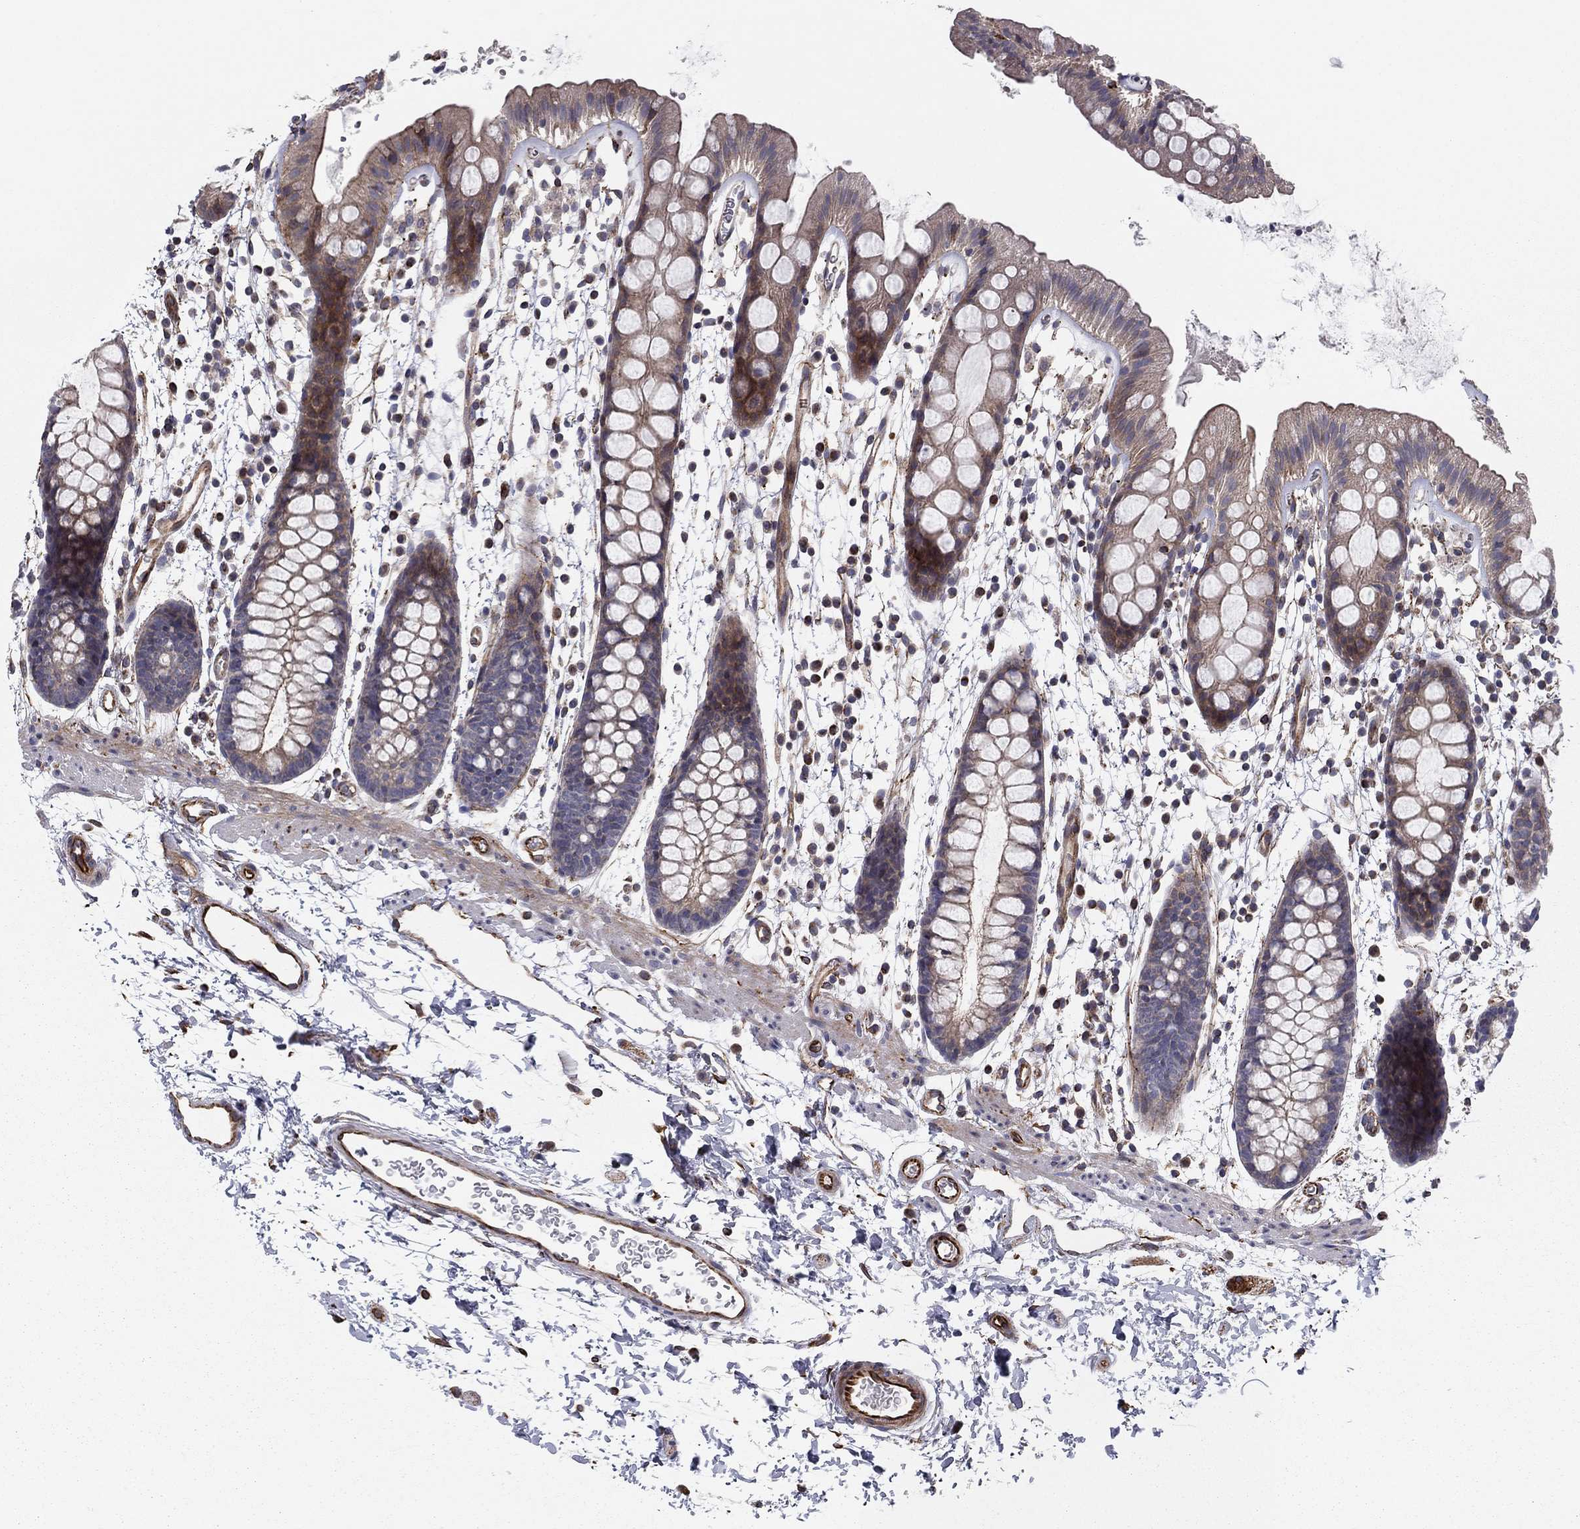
{"staining": {"intensity": "moderate", "quantity": ">75%", "location": "cytoplasmic/membranous"}, "tissue": "rectum", "cell_type": "Glandular cells", "image_type": "normal", "snomed": [{"axis": "morphology", "description": "Normal tissue, NOS"}, {"axis": "topography", "description": "Rectum"}], "caption": "Moderate cytoplasmic/membranous protein staining is identified in approximately >75% of glandular cells in rectum.", "gene": "CLSTN1", "patient": {"sex": "male", "age": 57}}